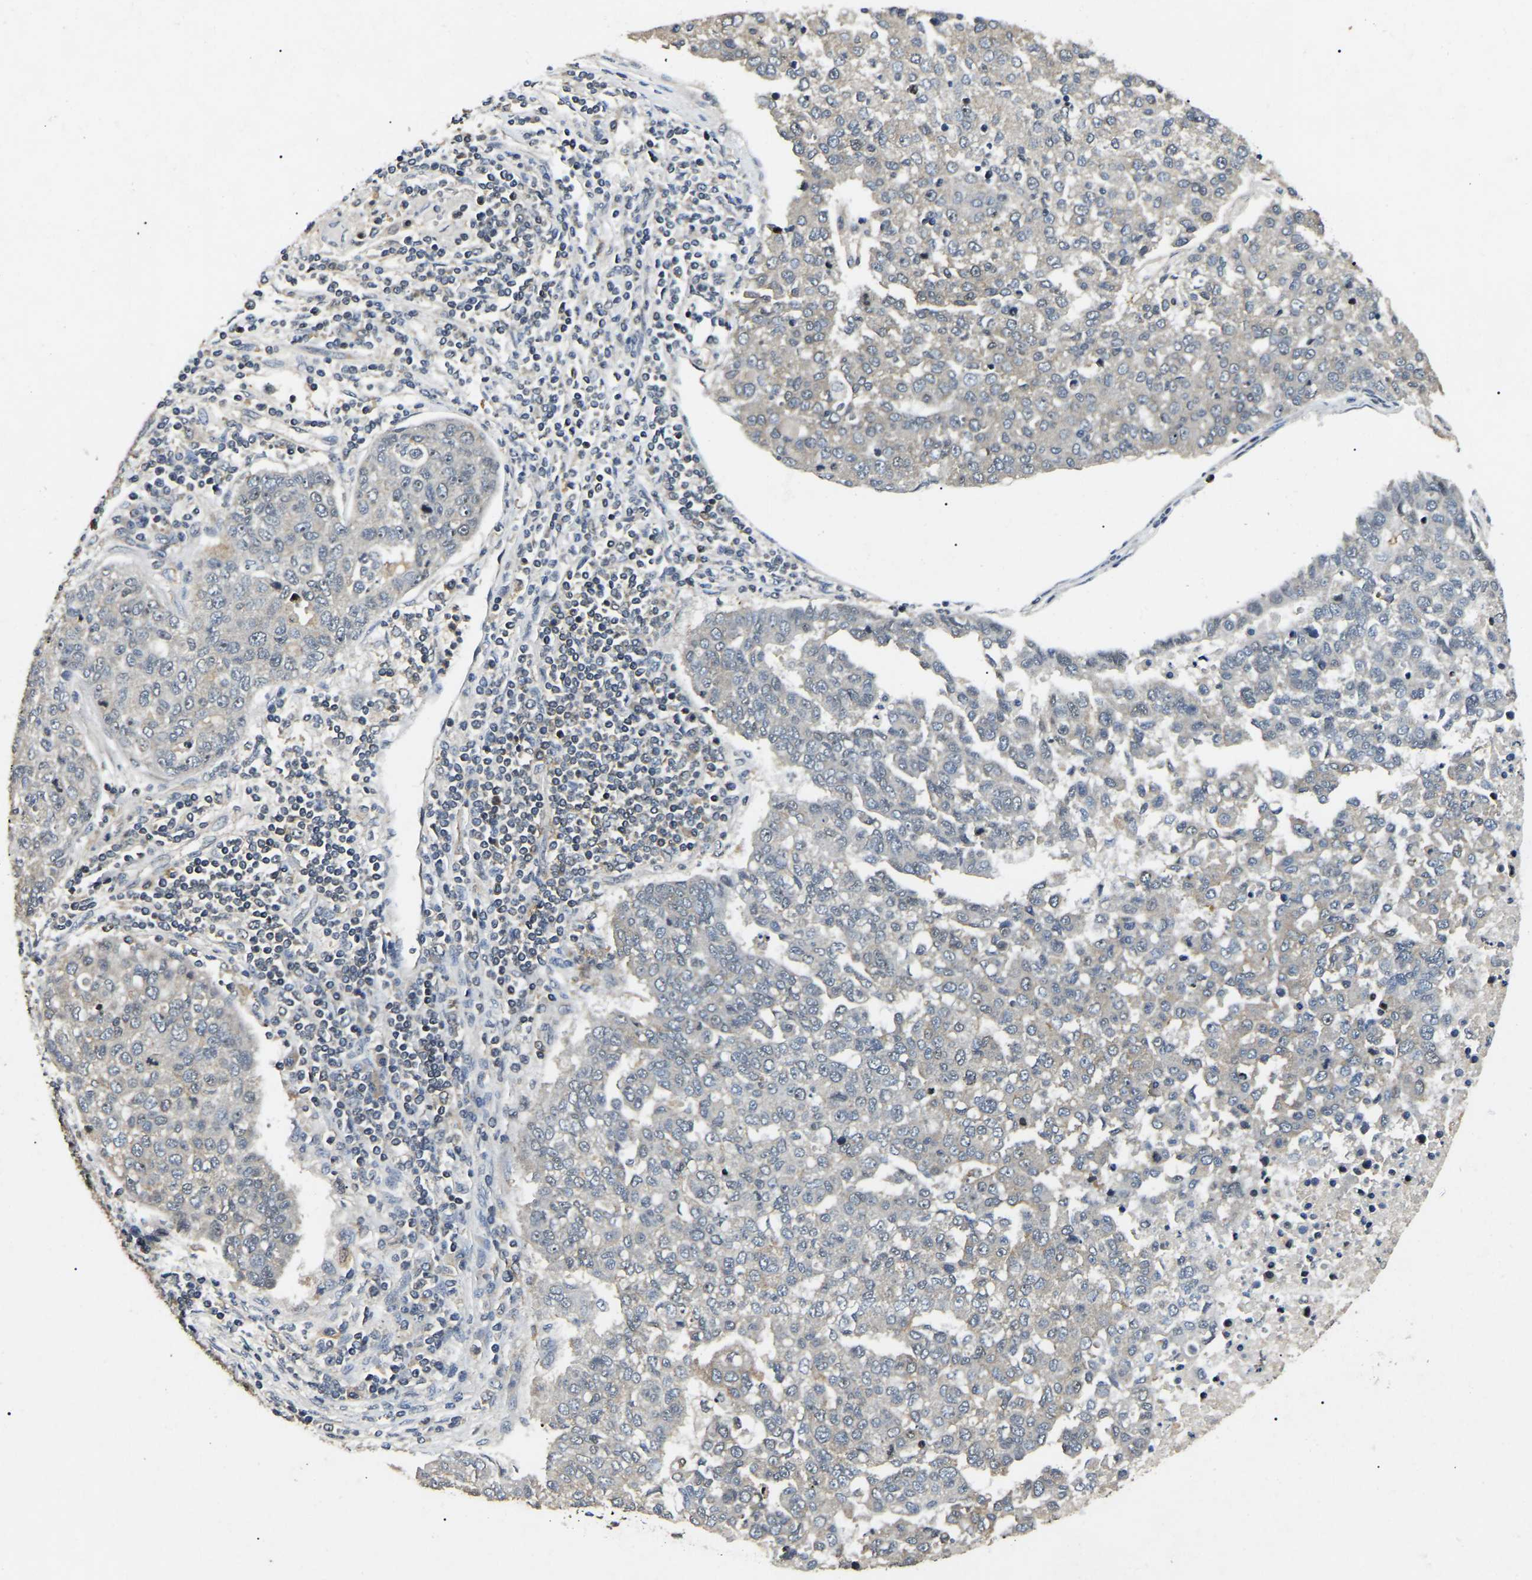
{"staining": {"intensity": "negative", "quantity": "none", "location": "none"}, "tissue": "pancreatic cancer", "cell_type": "Tumor cells", "image_type": "cancer", "snomed": [{"axis": "morphology", "description": "Adenocarcinoma, NOS"}, {"axis": "topography", "description": "Pancreas"}], "caption": "A high-resolution micrograph shows immunohistochemistry (IHC) staining of adenocarcinoma (pancreatic), which exhibits no significant expression in tumor cells.", "gene": "RBM28", "patient": {"sex": "female", "age": 61}}